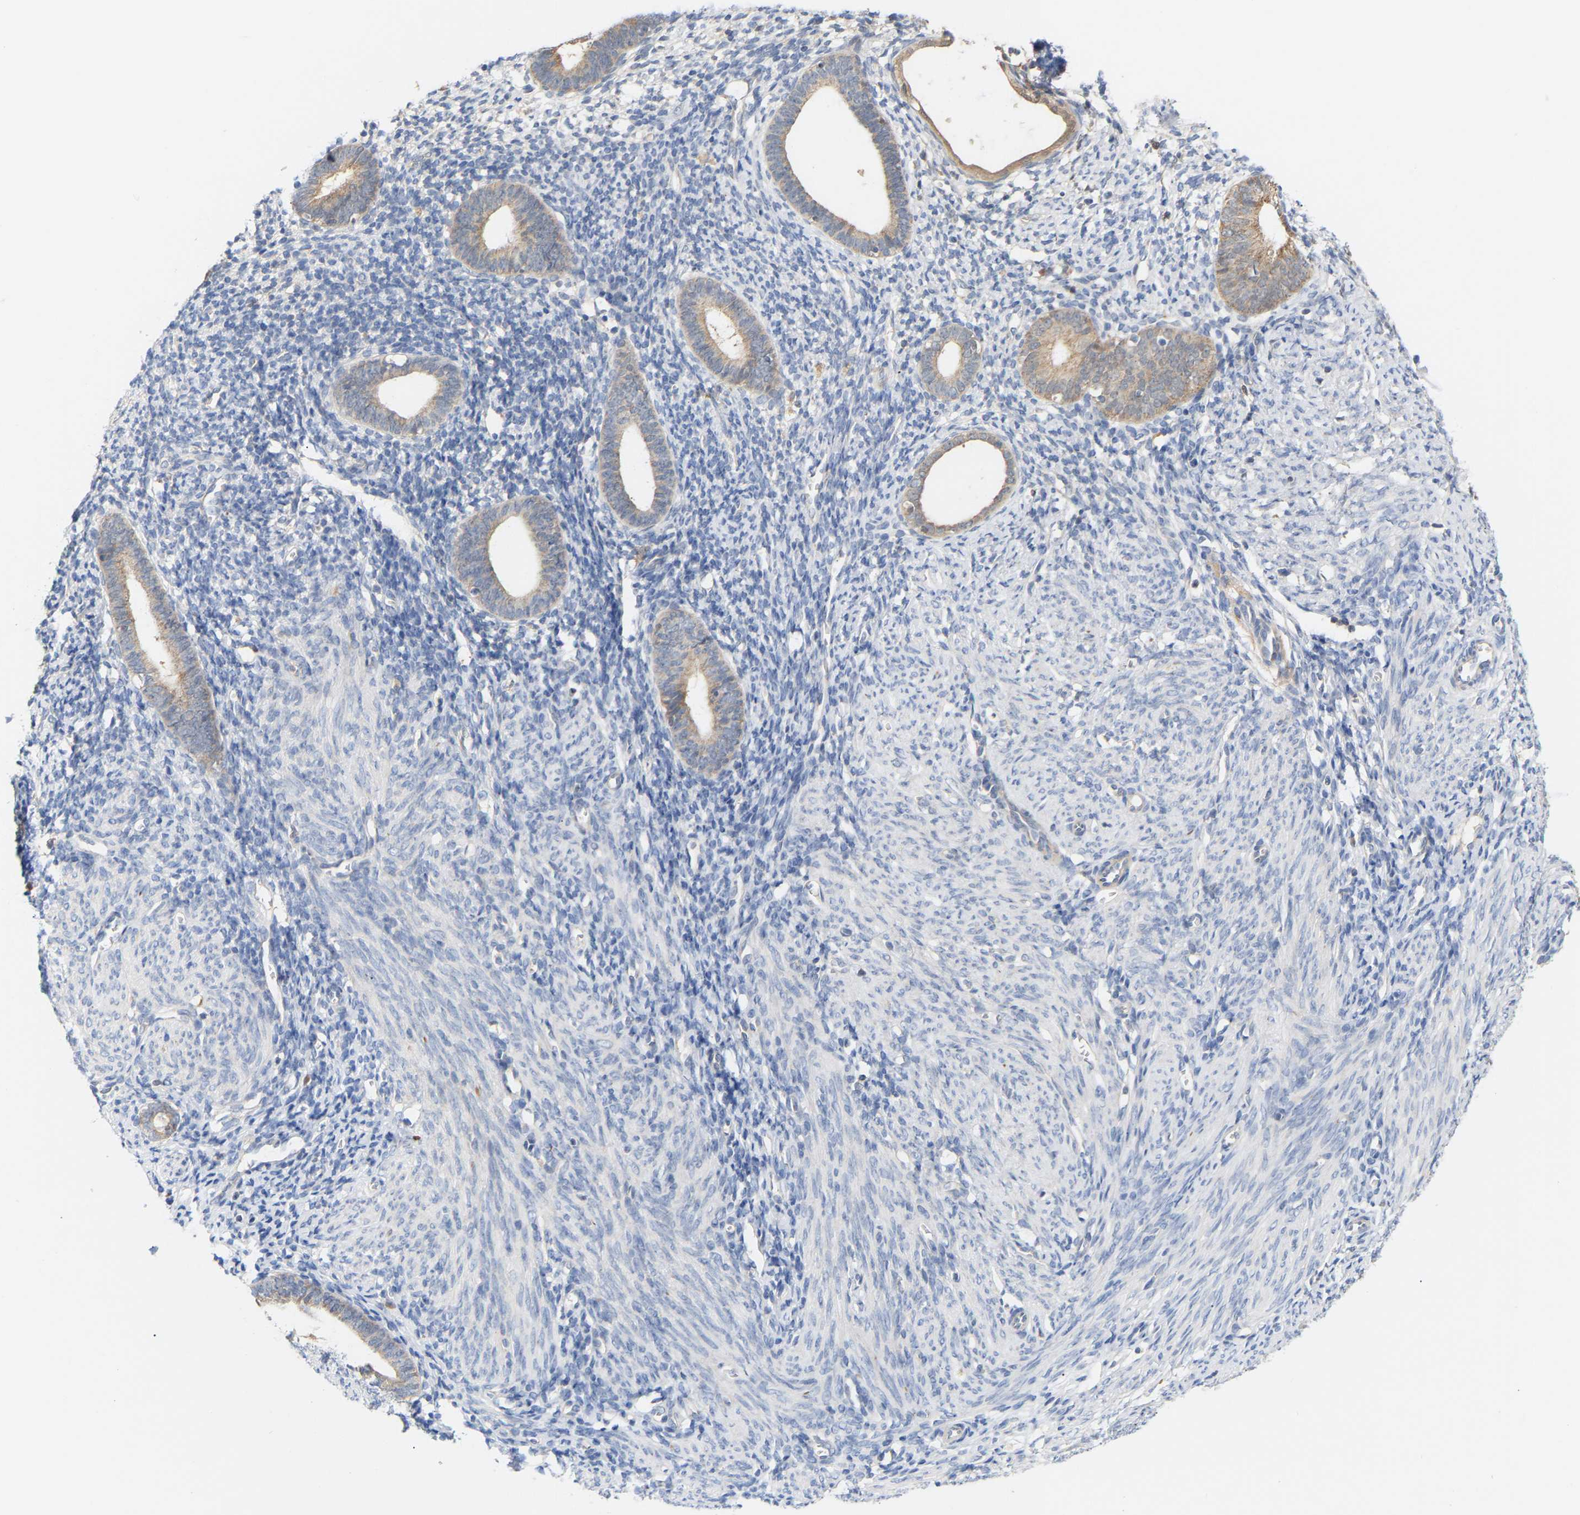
{"staining": {"intensity": "weak", "quantity": "<25%", "location": "cytoplasmic/membranous"}, "tissue": "endometrium", "cell_type": "Cells in endometrial stroma", "image_type": "normal", "snomed": [{"axis": "morphology", "description": "Normal tissue, NOS"}, {"axis": "morphology", "description": "Adenocarcinoma, NOS"}, {"axis": "topography", "description": "Endometrium"}], "caption": "The photomicrograph displays no significant staining in cells in endometrial stroma of endometrium.", "gene": "TPMT", "patient": {"sex": "female", "age": 57}}